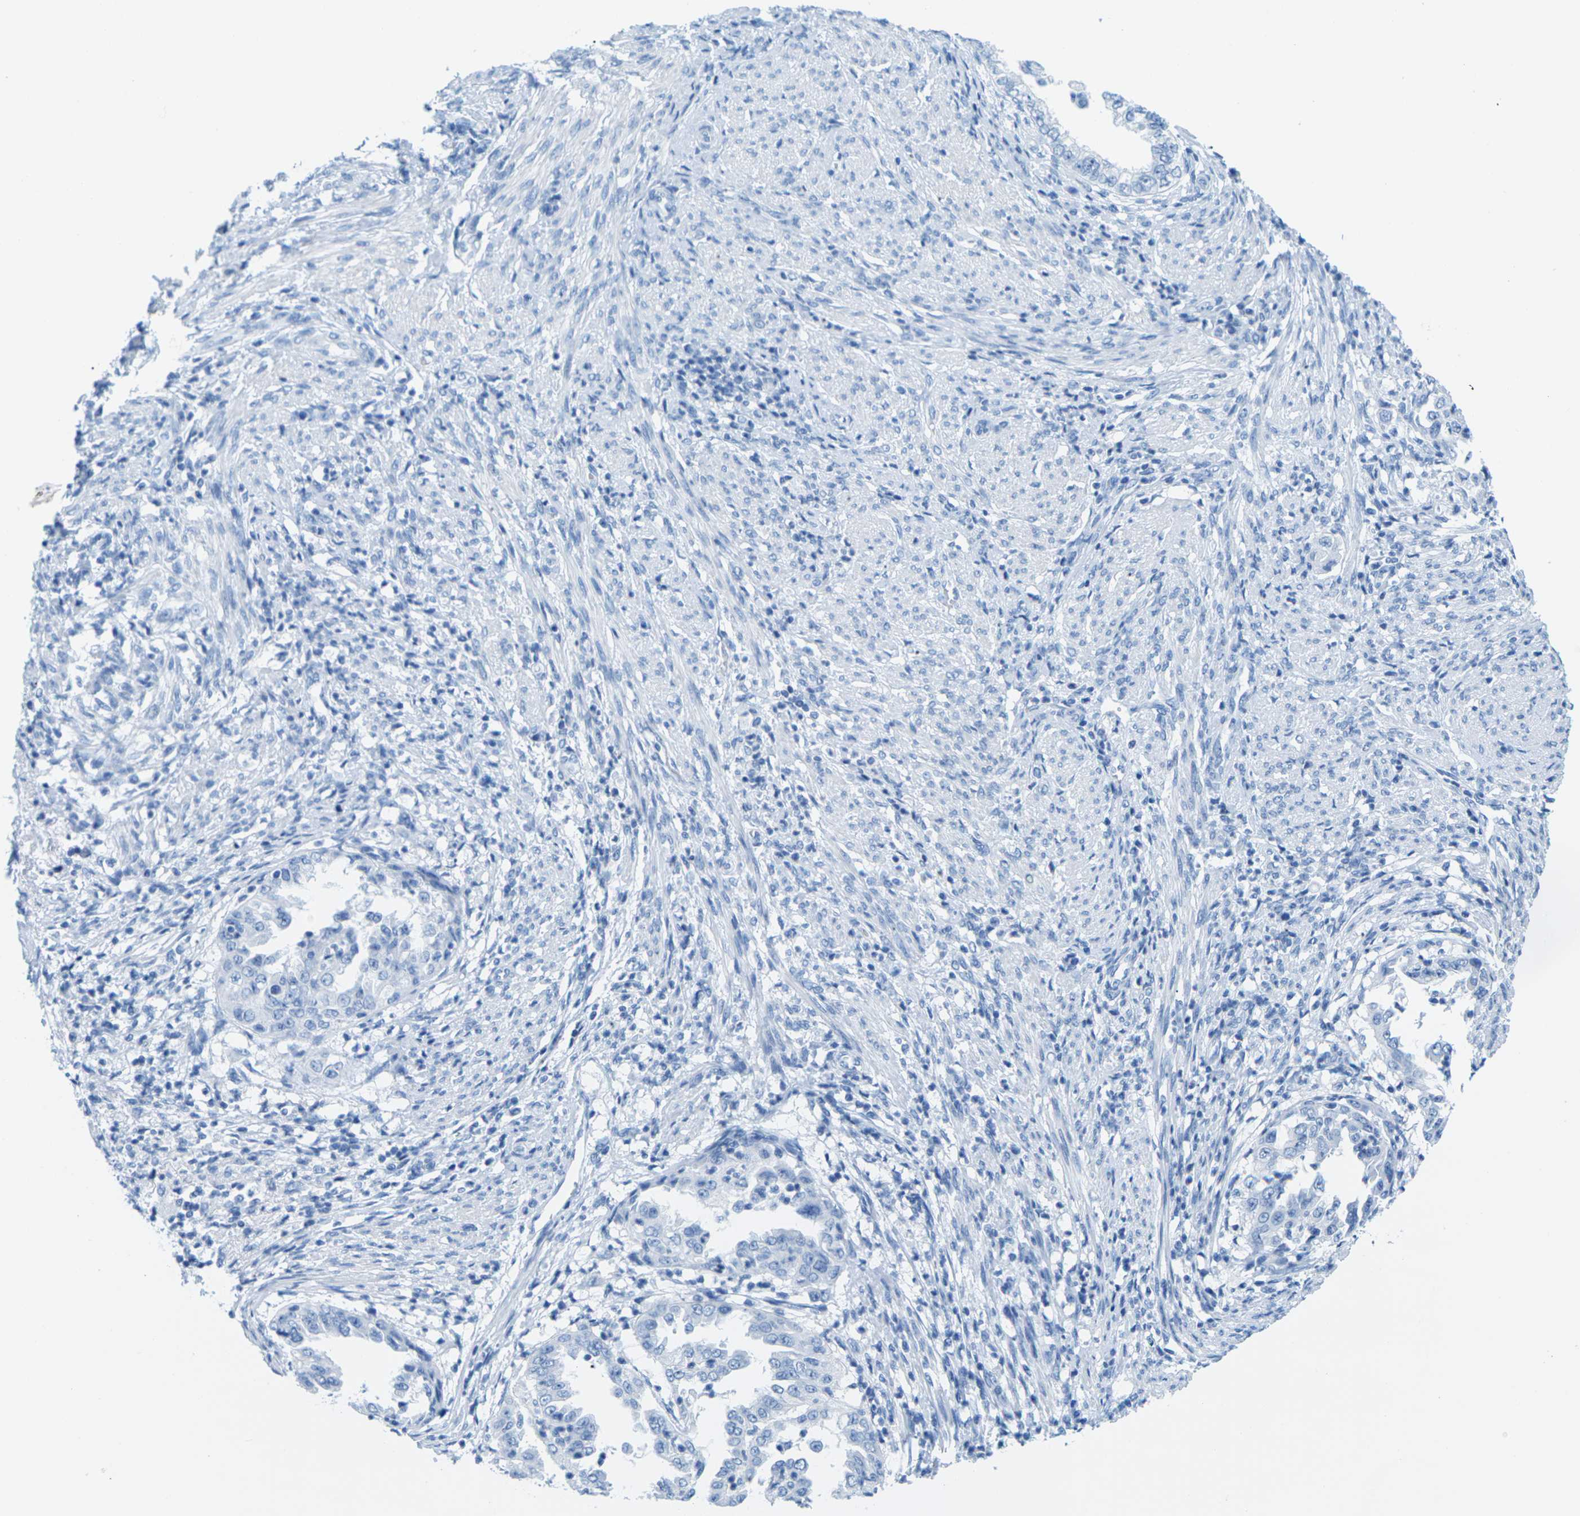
{"staining": {"intensity": "negative", "quantity": "none", "location": "none"}, "tissue": "endometrial cancer", "cell_type": "Tumor cells", "image_type": "cancer", "snomed": [{"axis": "morphology", "description": "Adenocarcinoma, NOS"}, {"axis": "topography", "description": "Endometrium"}], "caption": "Tumor cells show no significant positivity in adenocarcinoma (endometrial). The staining is performed using DAB (3,3'-diaminobenzidine) brown chromogen with nuclei counter-stained in using hematoxylin.", "gene": "SLC12A1", "patient": {"sex": "female", "age": 85}}